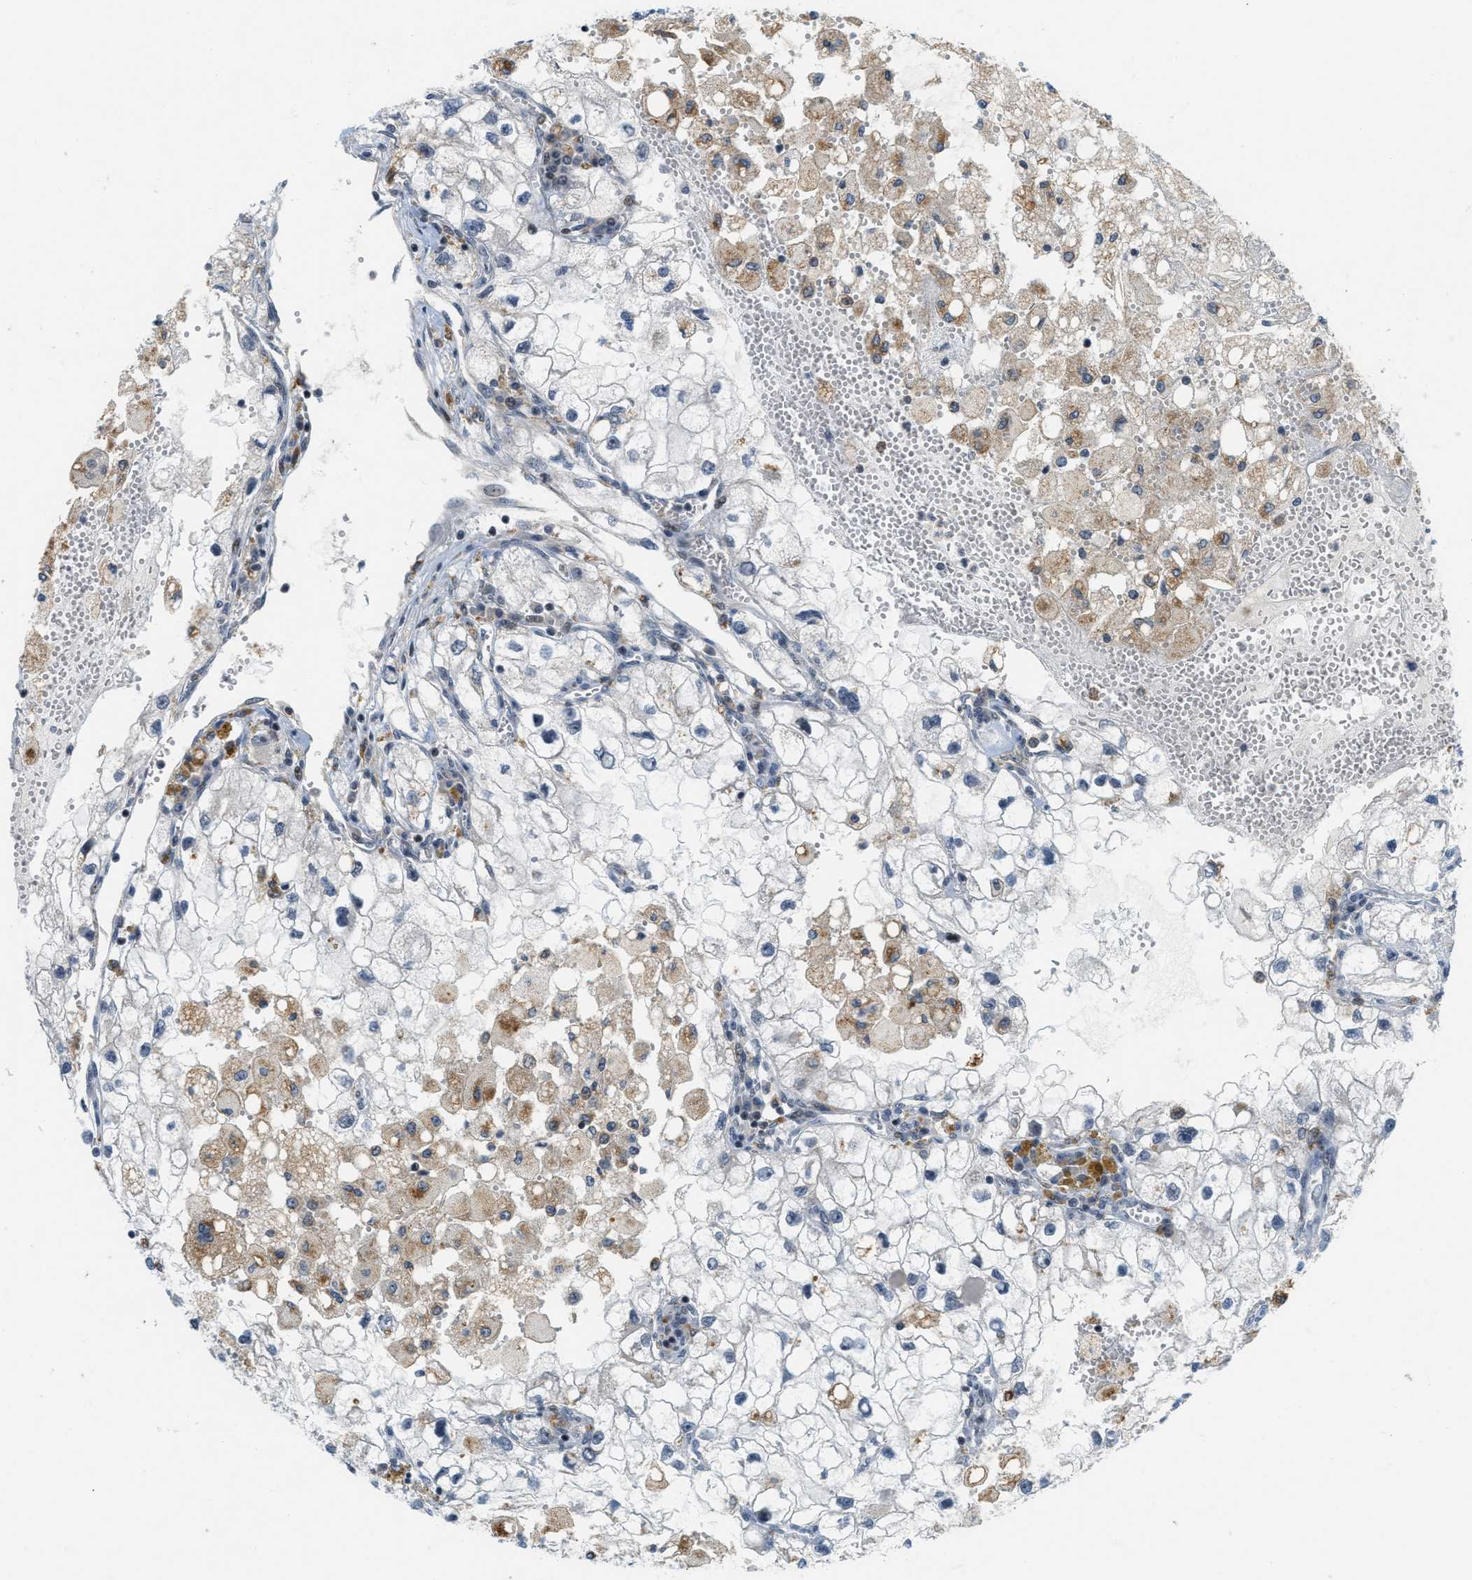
{"staining": {"intensity": "negative", "quantity": "none", "location": "none"}, "tissue": "renal cancer", "cell_type": "Tumor cells", "image_type": "cancer", "snomed": [{"axis": "morphology", "description": "Adenocarcinoma, NOS"}, {"axis": "topography", "description": "Kidney"}], "caption": "Immunohistochemistry (IHC) histopathology image of neoplastic tissue: human renal cancer stained with DAB exhibits no significant protein staining in tumor cells.", "gene": "ING1", "patient": {"sex": "female", "age": 70}}